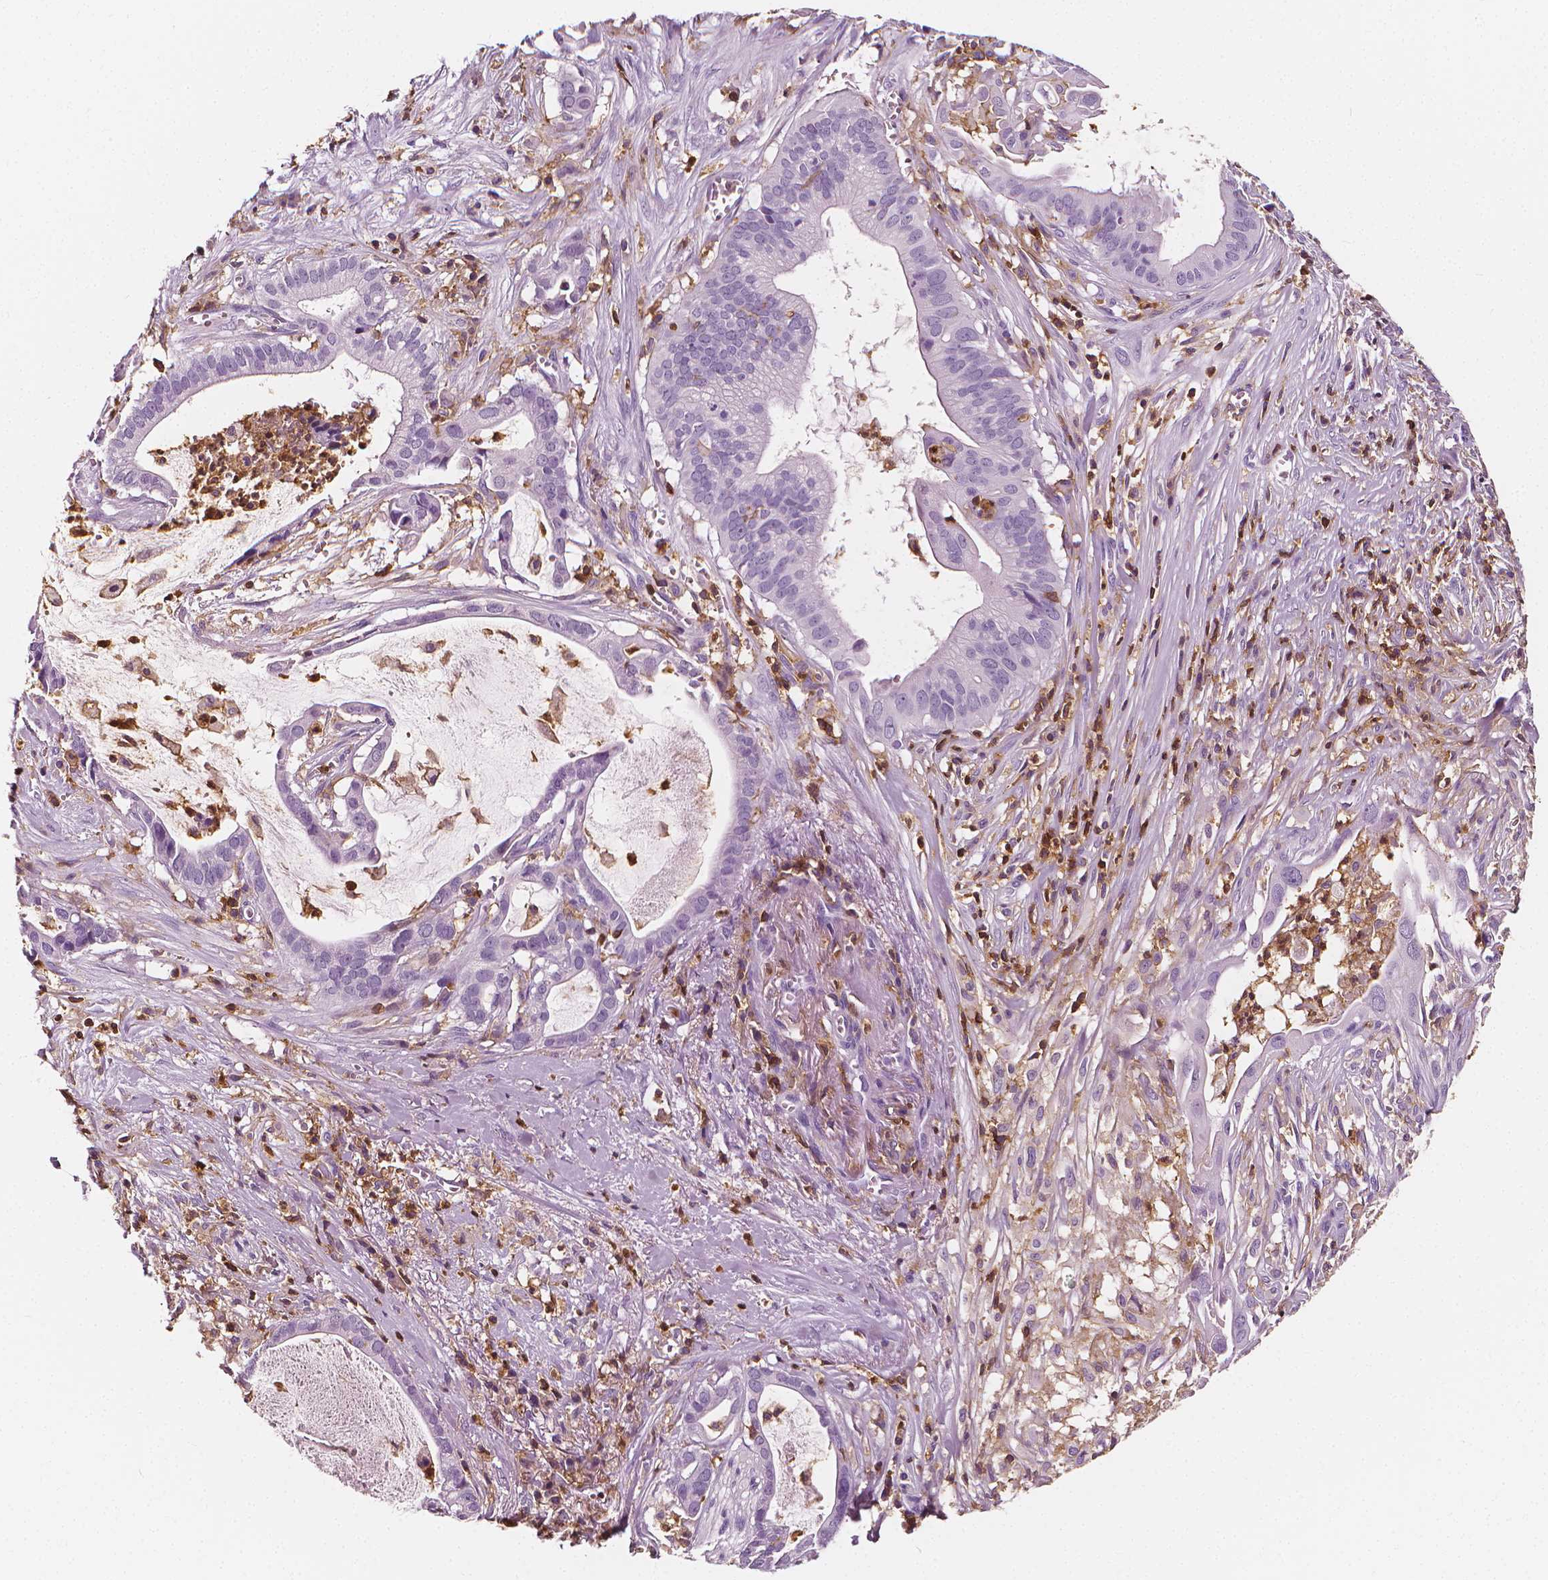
{"staining": {"intensity": "negative", "quantity": "none", "location": "none"}, "tissue": "pancreatic cancer", "cell_type": "Tumor cells", "image_type": "cancer", "snomed": [{"axis": "morphology", "description": "Adenocarcinoma, NOS"}, {"axis": "topography", "description": "Pancreas"}], "caption": "Micrograph shows no protein expression in tumor cells of pancreatic cancer (adenocarcinoma) tissue. (Immunohistochemistry, brightfield microscopy, high magnification).", "gene": "PTPRC", "patient": {"sex": "male", "age": 61}}